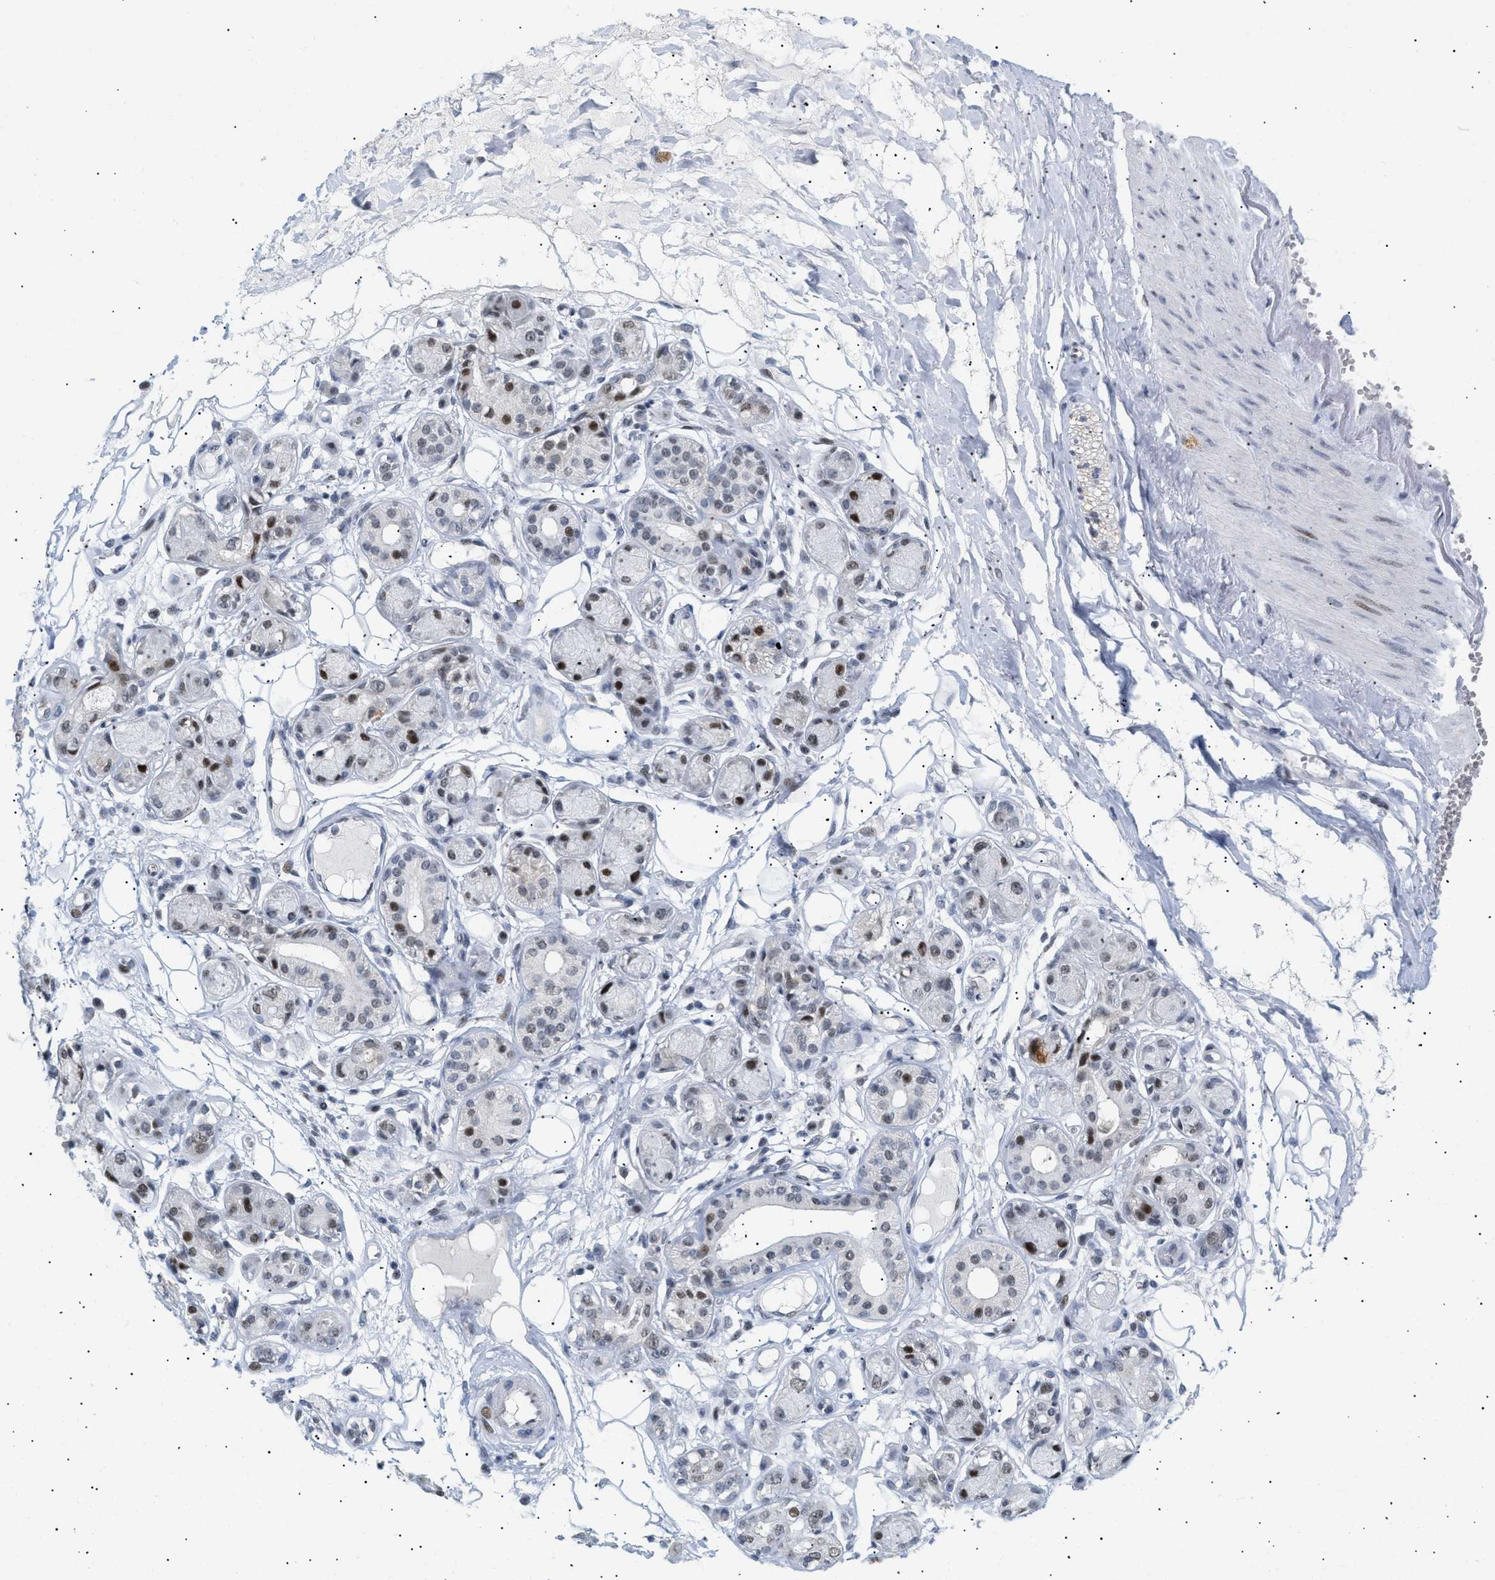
{"staining": {"intensity": "weak", "quantity": "25%-75%", "location": "nuclear"}, "tissue": "adipose tissue", "cell_type": "Adipocytes", "image_type": "normal", "snomed": [{"axis": "morphology", "description": "Normal tissue, NOS"}, {"axis": "morphology", "description": "Inflammation, NOS"}, {"axis": "topography", "description": "Salivary gland"}, {"axis": "topography", "description": "Peripheral nerve tissue"}], "caption": "Adipocytes demonstrate low levels of weak nuclear staining in approximately 25%-75% of cells in unremarkable human adipose tissue.", "gene": "PPARD", "patient": {"sex": "female", "age": 75}}